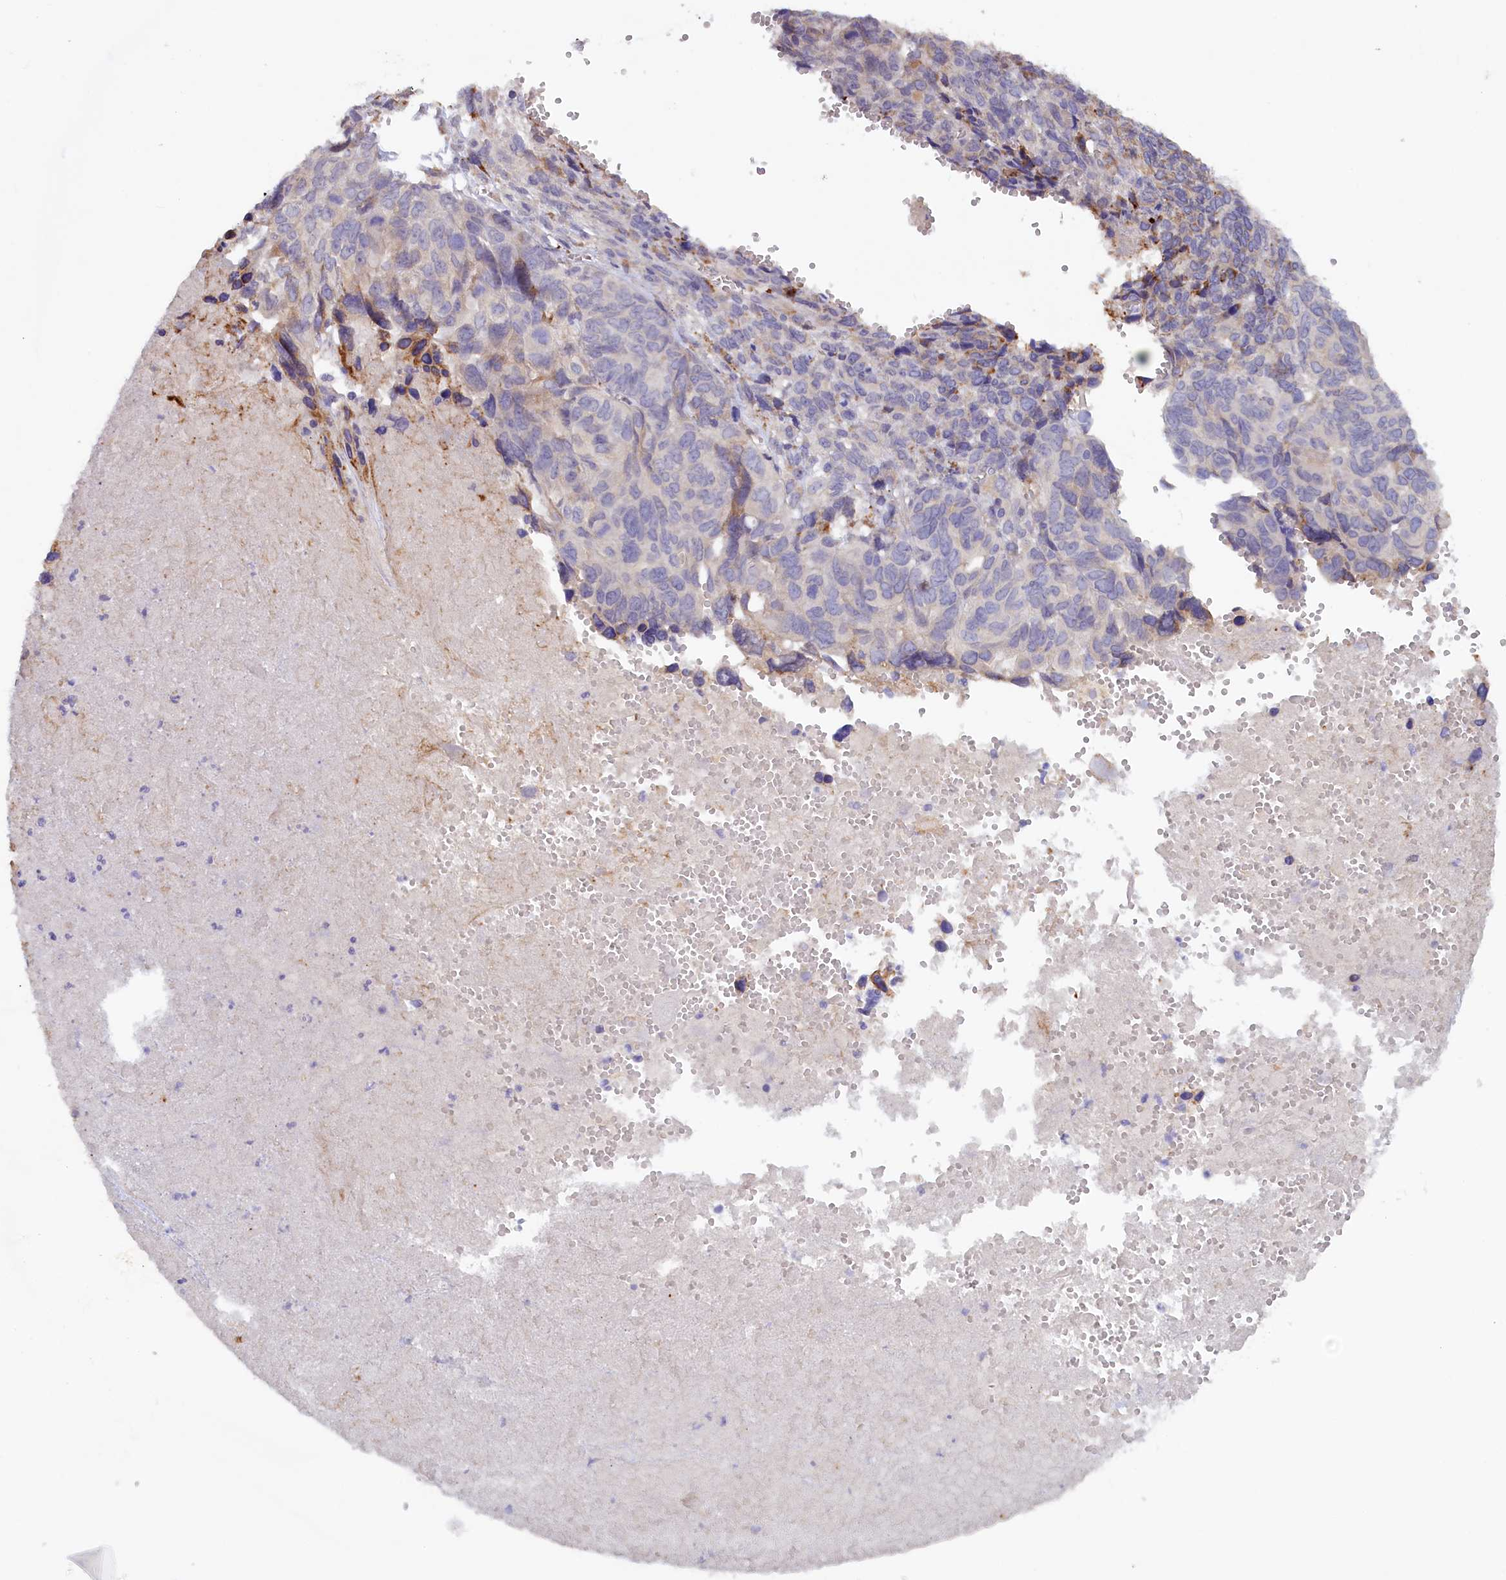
{"staining": {"intensity": "negative", "quantity": "none", "location": "none"}, "tissue": "ovarian cancer", "cell_type": "Tumor cells", "image_type": "cancer", "snomed": [{"axis": "morphology", "description": "Cystadenocarcinoma, serous, NOS"}, {"axis": "topography", "description": "Ovary"}], "caption": "Immunohistochemistry image of neoplastic tissue: human serous cystadenocarcinoma (ovarian) stained with DAB displays no significant protein positivity in tumor cells. The staining is performed using DAB brown chromogen with nuclei counter-stained in using hematoxylin.", "gene": "ZSWIM4", "patient": {"sex": "female", "age": 79}}